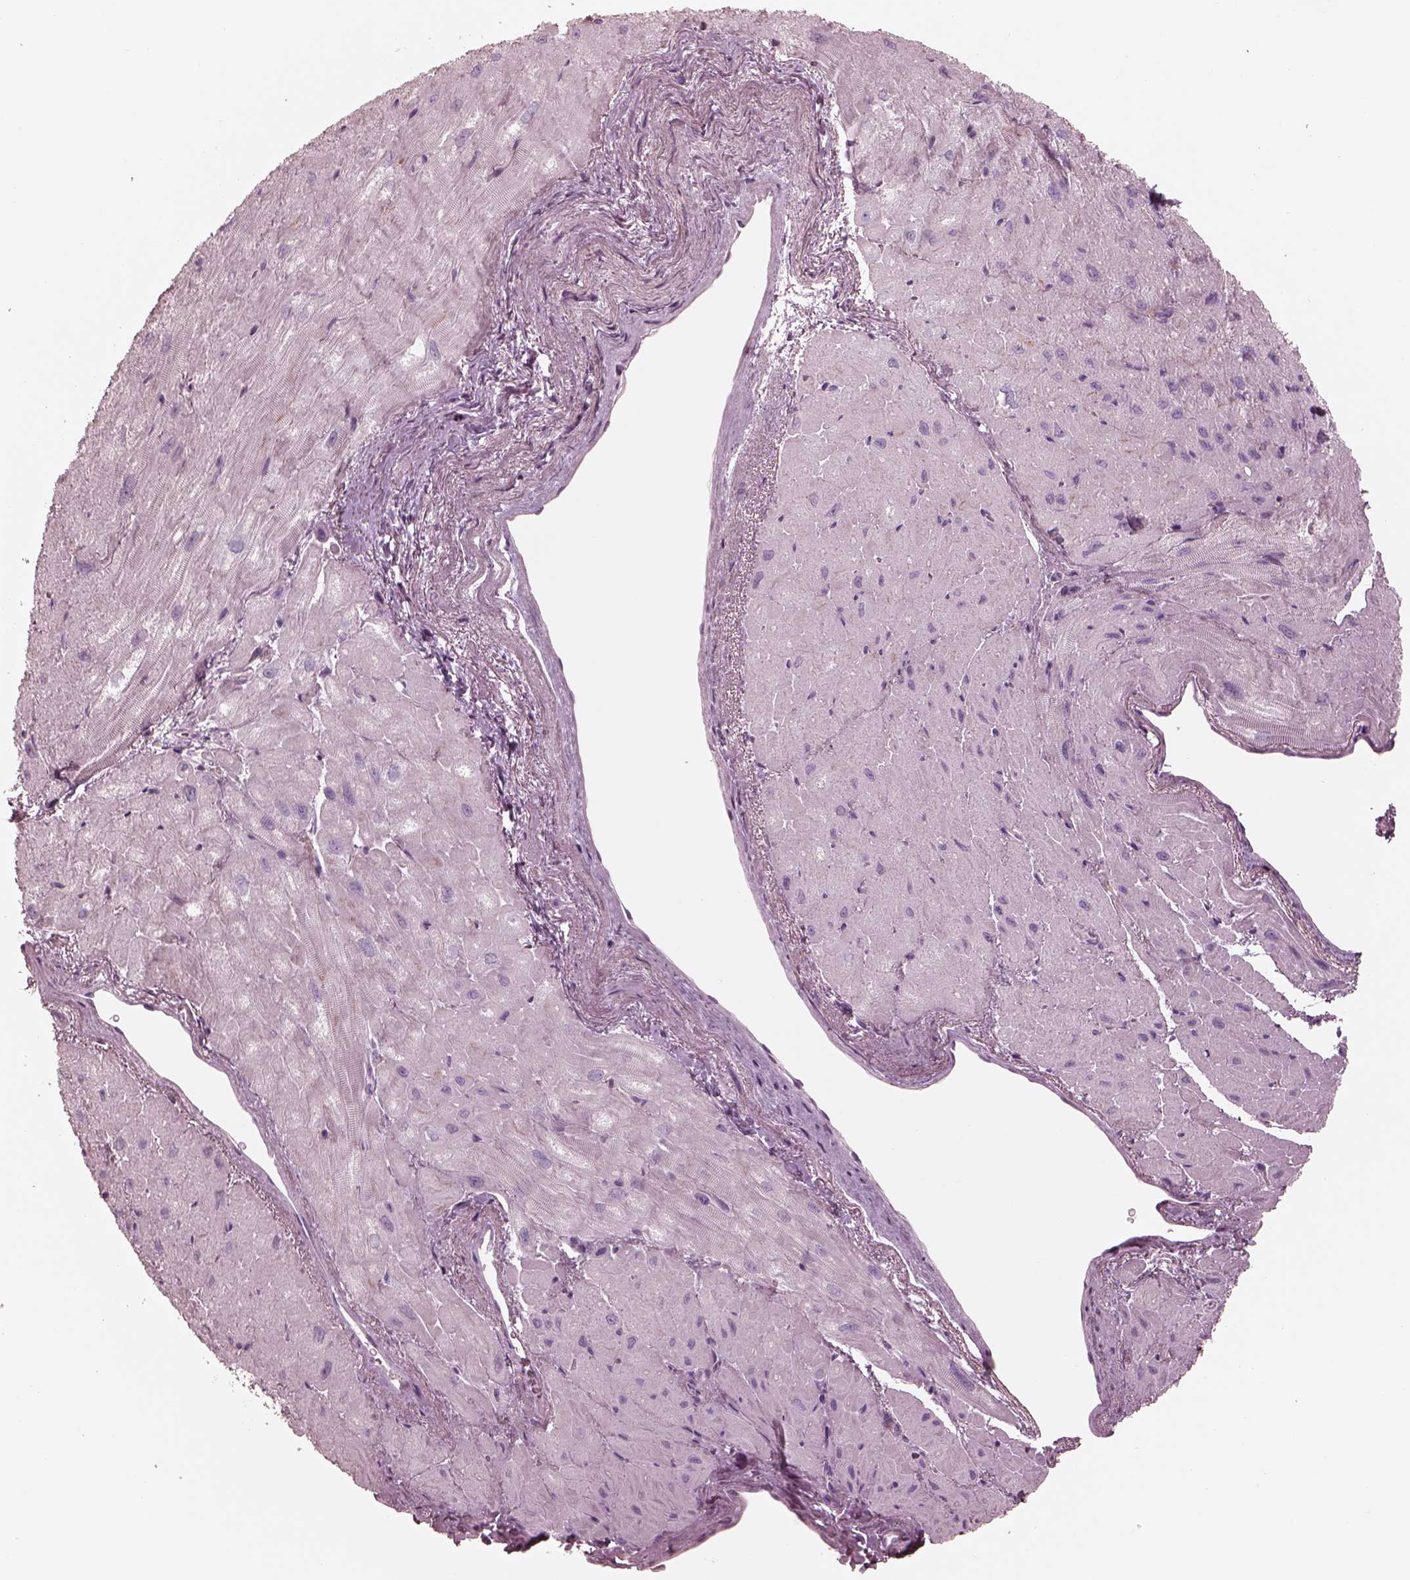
{"staining": {"intensity": "negative", "quantity": "none", "location": "none"}, "tissue": "heart muscle", "cell_type": "Cardiomyocytes", "image_type": "normal", "snomed": [{"axis": "morphology", "description": "Normal tissue, NOS"}, {"axis": "topography", "description": "Heart"}], "caption": "An immunohistochemistry (IHC) histopathology image of unremarkable heart muscle is shown. There is no staining in cardiomyocytes of heart muscle. The staining is performed using DAB (3,3'-diaminobenzidine) brown chromogen with nuclei counter-stained in using hematoxylin.", "gene": "CADM2", "patient": {"sex": "male", "age": 62}}